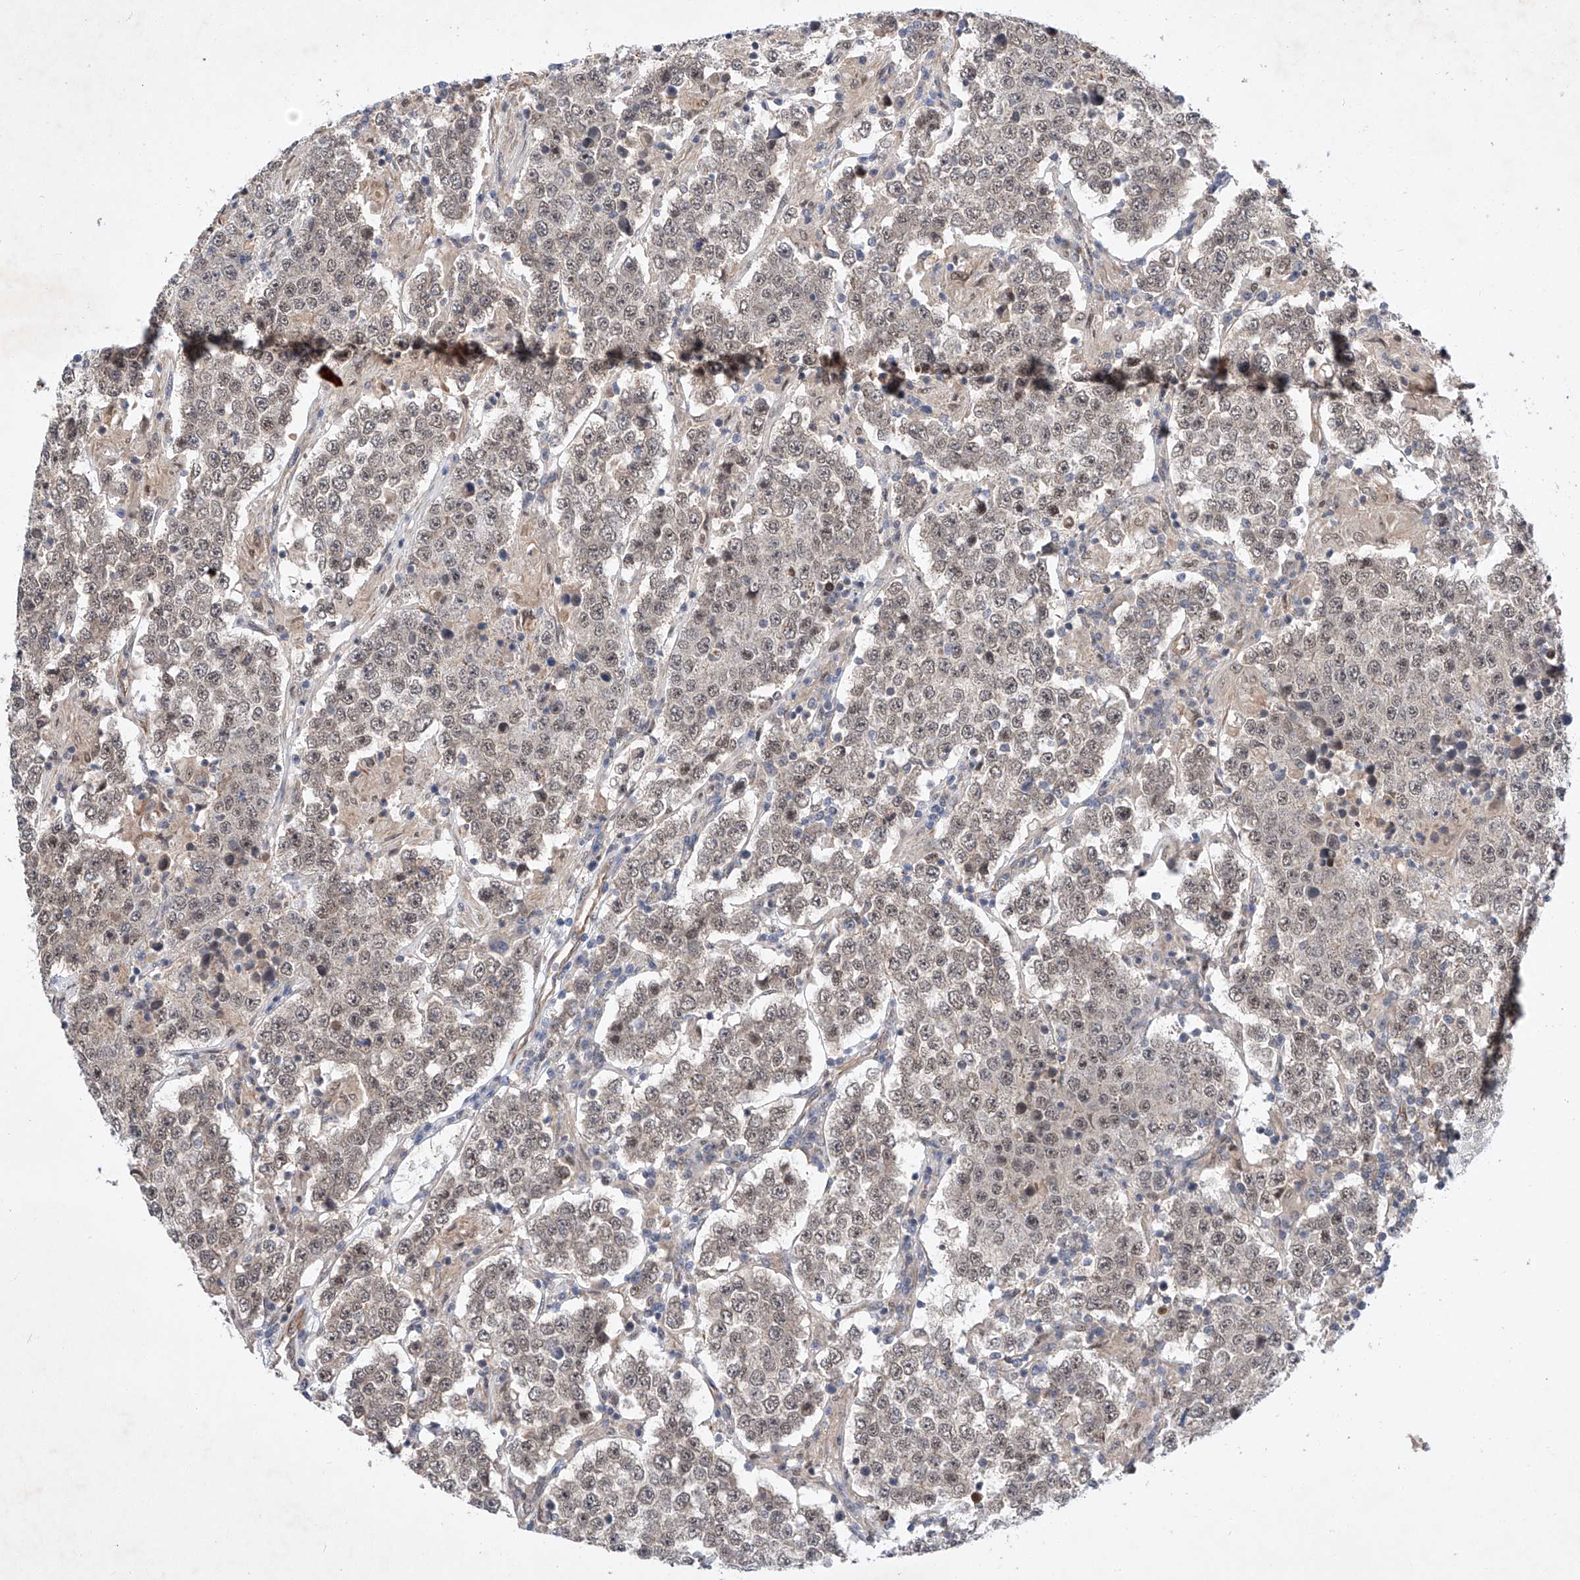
{"staining": {"intensity": "weak", "quantity": ">75%", "location": "nuclear"}, "tissue": "testis cancer", "cell_type": "Tumor cells", "image_type": "cancer", "snomed": [{"axis": "morphology", "description": "Normal tissue, NOS"}, {"axis": "morphology", "description": "Urothelial carcinoma, High grade"}, {"axis": "morphology", "description": "Seminoma, NOS"}, {"axis": "morphology", "description": "Carcinoma, Embryonal, NOS"}, {"axis": "topography", "description": "Urinary bladder"}, {"axis": "topography", "description": "Testis"}], "caption": "Brown immunohistochemical staining in testis high-grade urothelial carcinoma shows weak nuclear positivity in about >75% of tumor cells.", "gene": "AMD1", "patient": {"sex": "male", "age": 41}}